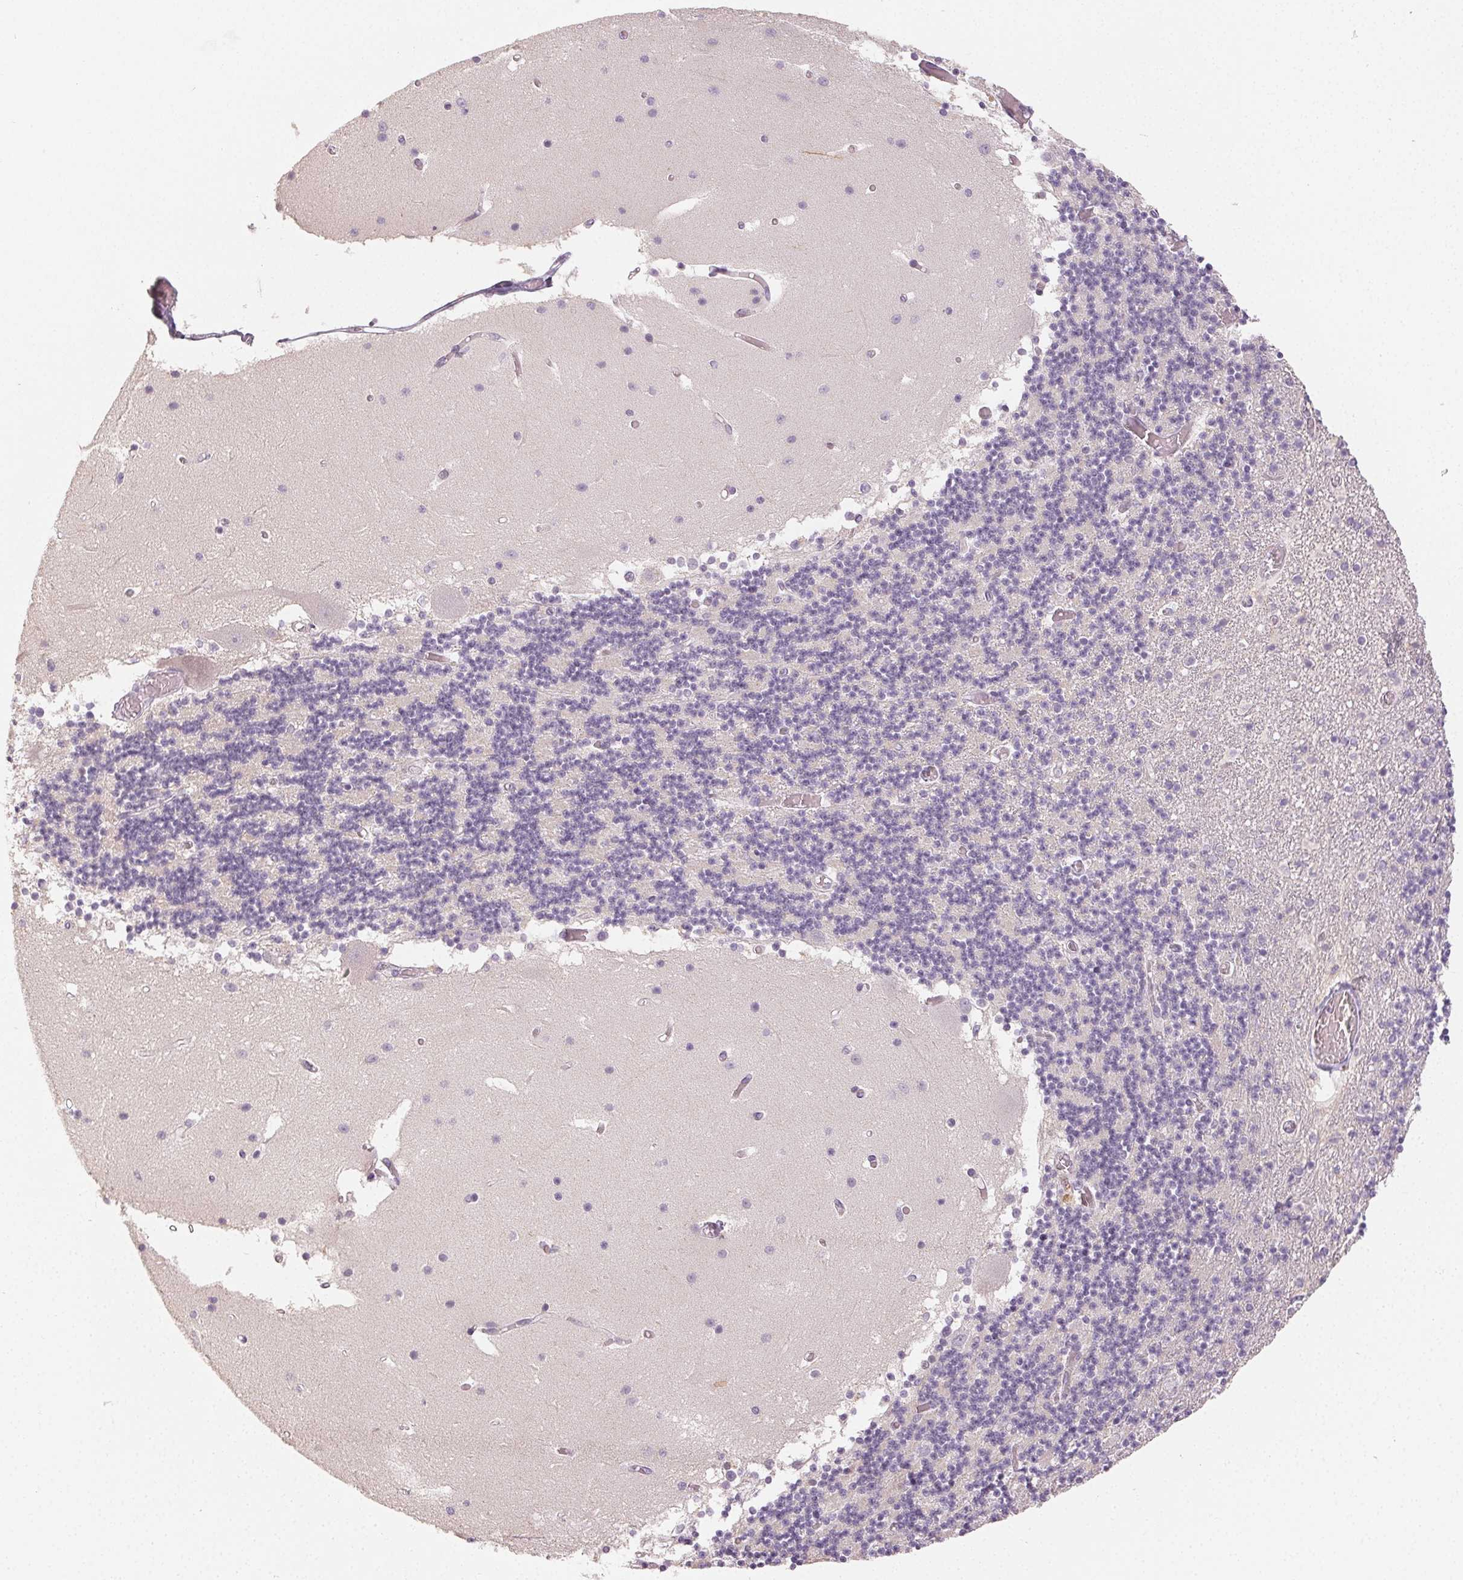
{"staining": {"intensity": "negative", "quantity": "none", "location": "none"}, "tissue": "cerebellum", "cell_type": "Cells in granular layer", "image_type": "normal", "snomed": [{"axis": "morphology", "description": "Normal tissue, NOS"}, {"axis": "topography", "description": "Cerebellum"}], "caption": "This is a histopathology image of IHC staining of unremarkable cerebellum, which shows no positivity in cells in granular layer.", "gene": "LVRN", "patient": {"sex": "female", "age": 28}}